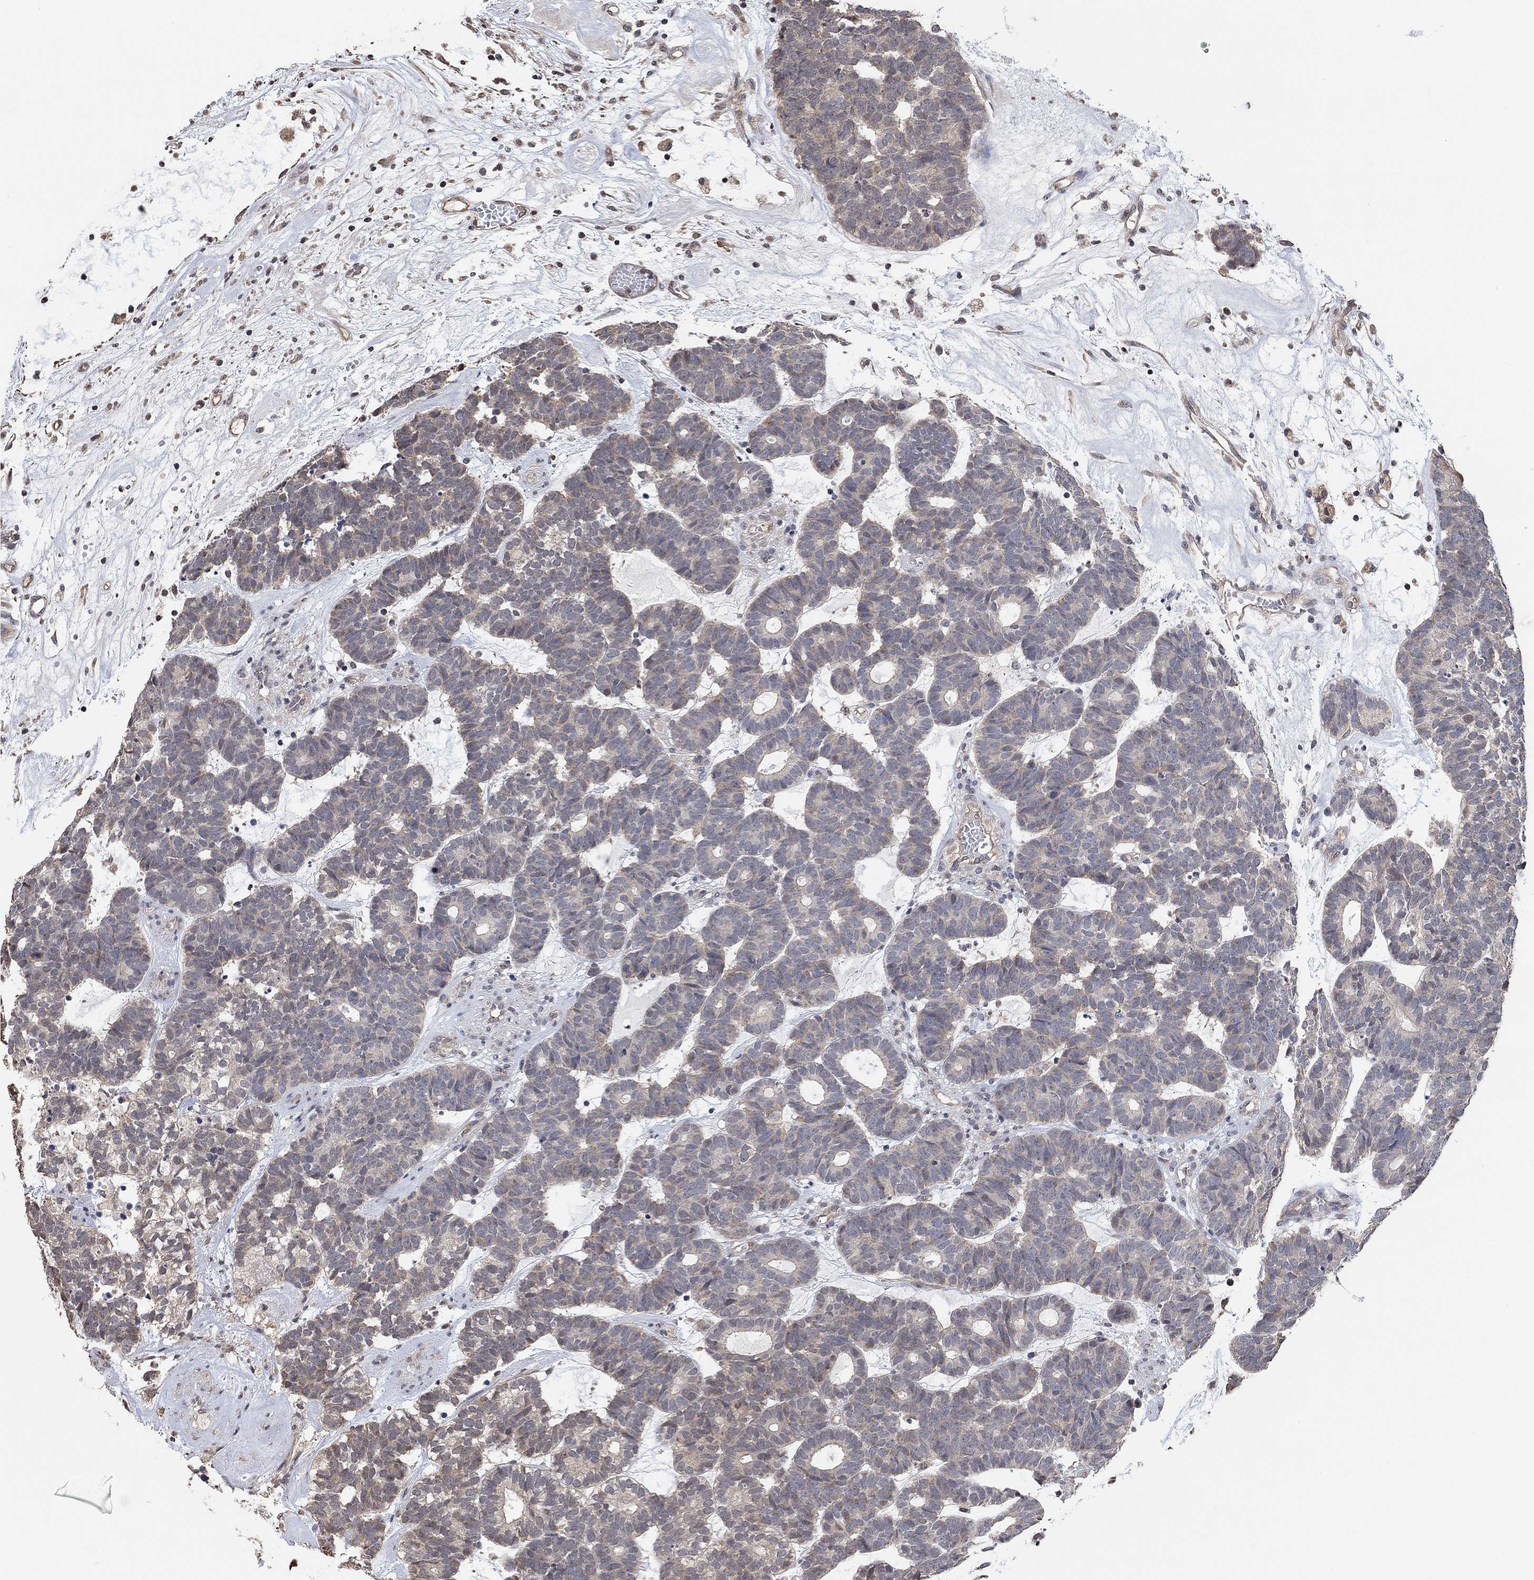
{"staining": {"intensity": "negative", "quantity": "none", "location": "none"}, "tissue": "head and neck cancer", "cell_type": "Tumor cells", "image_type": "cancer", "snomed": [{"axis": "morphology", "description": "Adenocarcinoma, NOS"}, {"axis": "topography", "description": "Head-Neck"}], "caption": "Micrograph shows no protein staining in tumor cells of head and neck cancer (adenocarcinoma) tissue. (Brightfield microscopy of DAB immunohistochemistry at high magnification).", "gene": "UNC5B", "patient": {"sex": "female", "age": 81}}